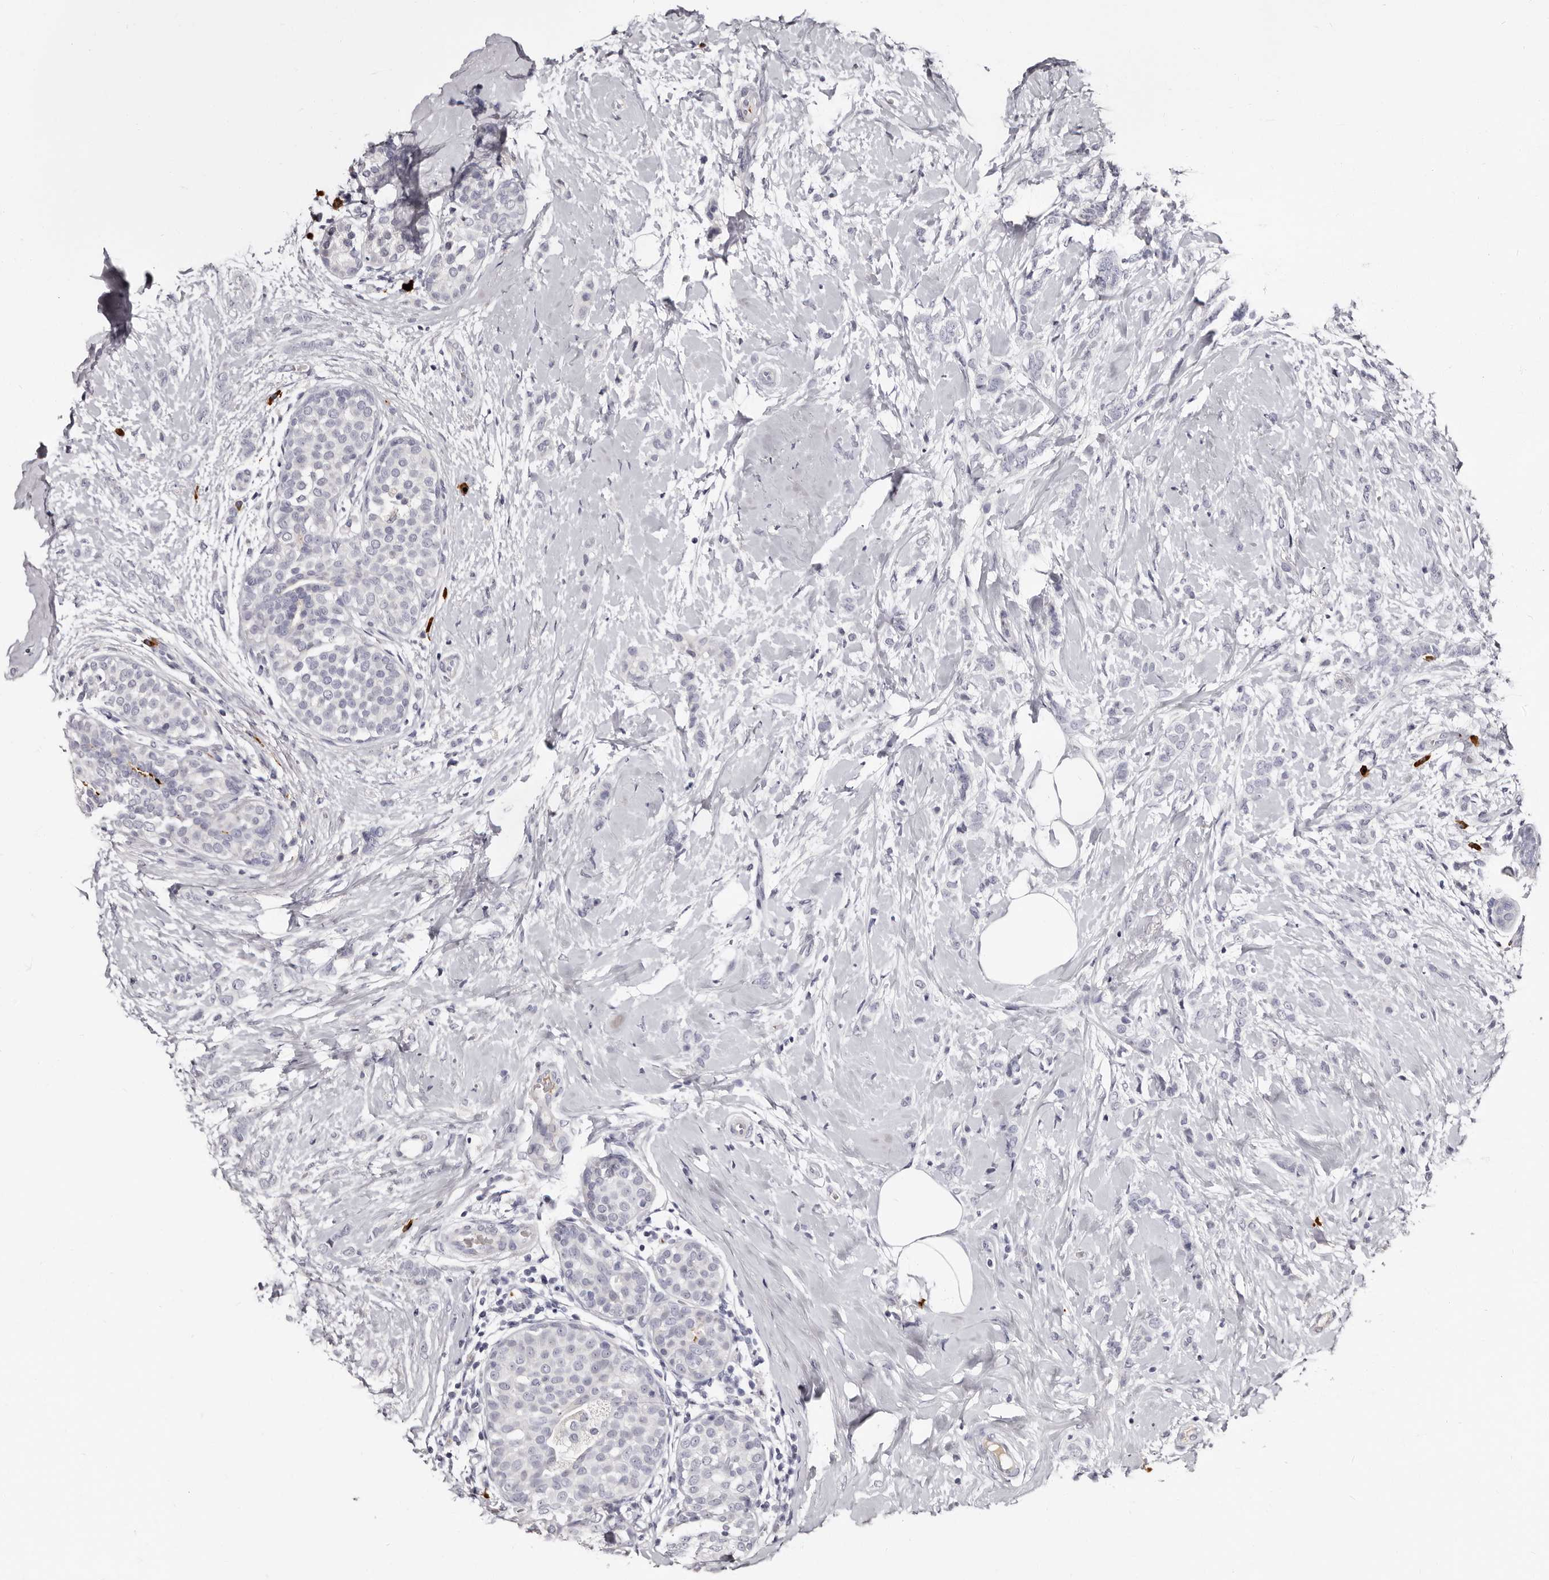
{"staining": {"intensity": "negative", "quantity": "none", "location": "none"}, "tissue": "breast cancer", "cell_type": "Tumor cells", "image_type": "cancer", "snomed": [{"axis": "morphology", "description": "Lobular carcinoma, in situ"}, {"axis": "morphology", "description": "Lobular carcinoma"}, {"axis": "topography", "description": "Breast"}], "caption": "This is an immunohistochemistry photomicrograph of human breast lobular carcinoma in situ. There is no staining in tumor cells.", "gene": "TBC1D22B", "patient": {"sex": "female", "age": 41}}